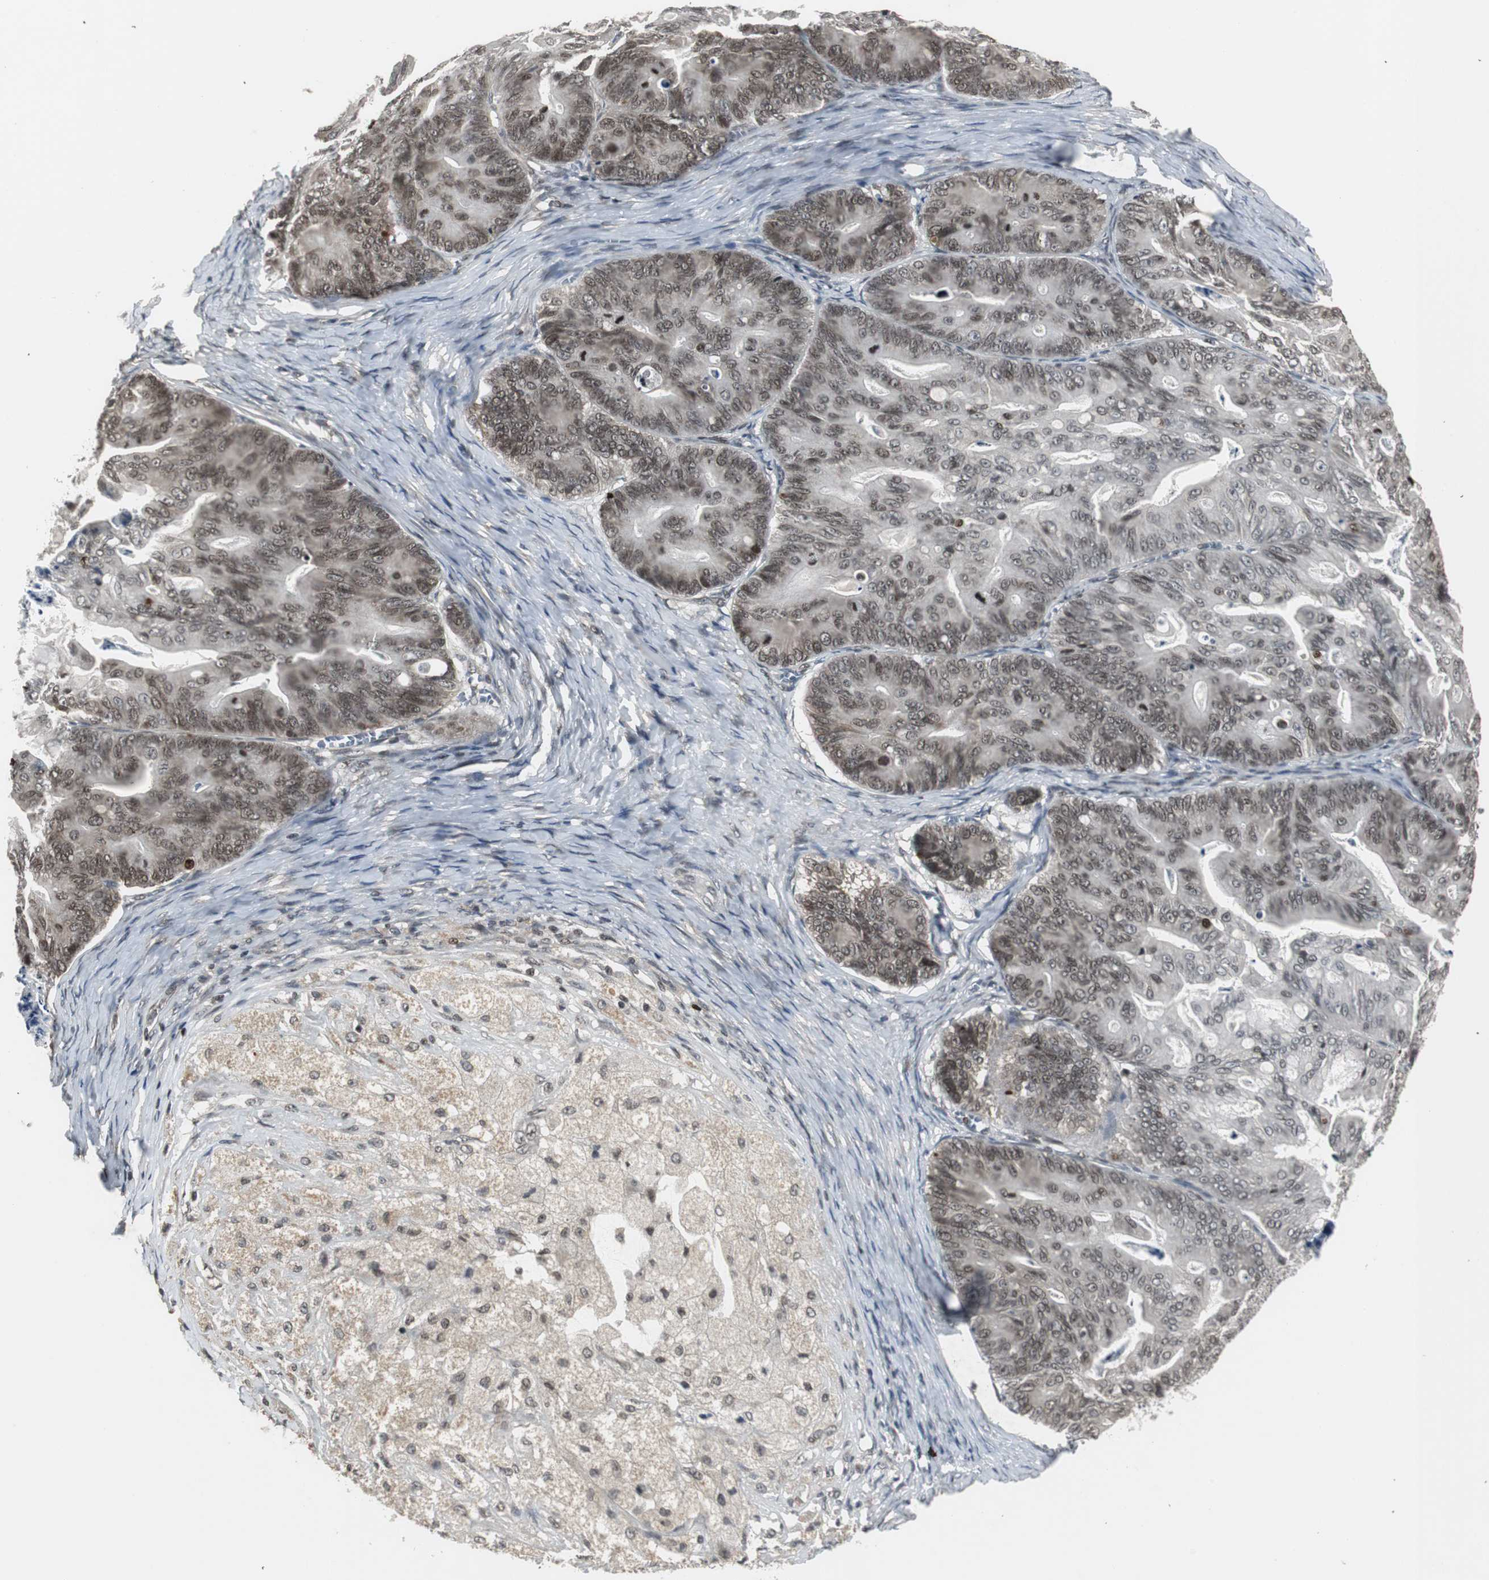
{"staining": {"intensity": "moderate", "quantity": "25%-75%", "location": "cytoplasmic/membranous,nuclear"}, "tissue": "ovarian cancer", "cell_type": "Tumor cells", "image_type": "cancer", "snomed": [{"axis": "morphology", "description": "Cystadenocarcinoma, mucinous, NOS"}, {"axis": "topography", "description": "Ovary"}], "caption": "Immunohistochemical staining of ovarian mucinous cystadenocarcinoma shows medium levels of moderate cytoplasmic/membranous and nuclear protein positivity in approximately 25%-75% of tumor cells. The protein of interest is stained brown, and the nuclei are stained in blue (DAB (3,3'-diaminobenzidine) IHC with brightfield microscopy, high magnification).", "gene": "MPG", "patient": {"sex": "female", "age": 36}}